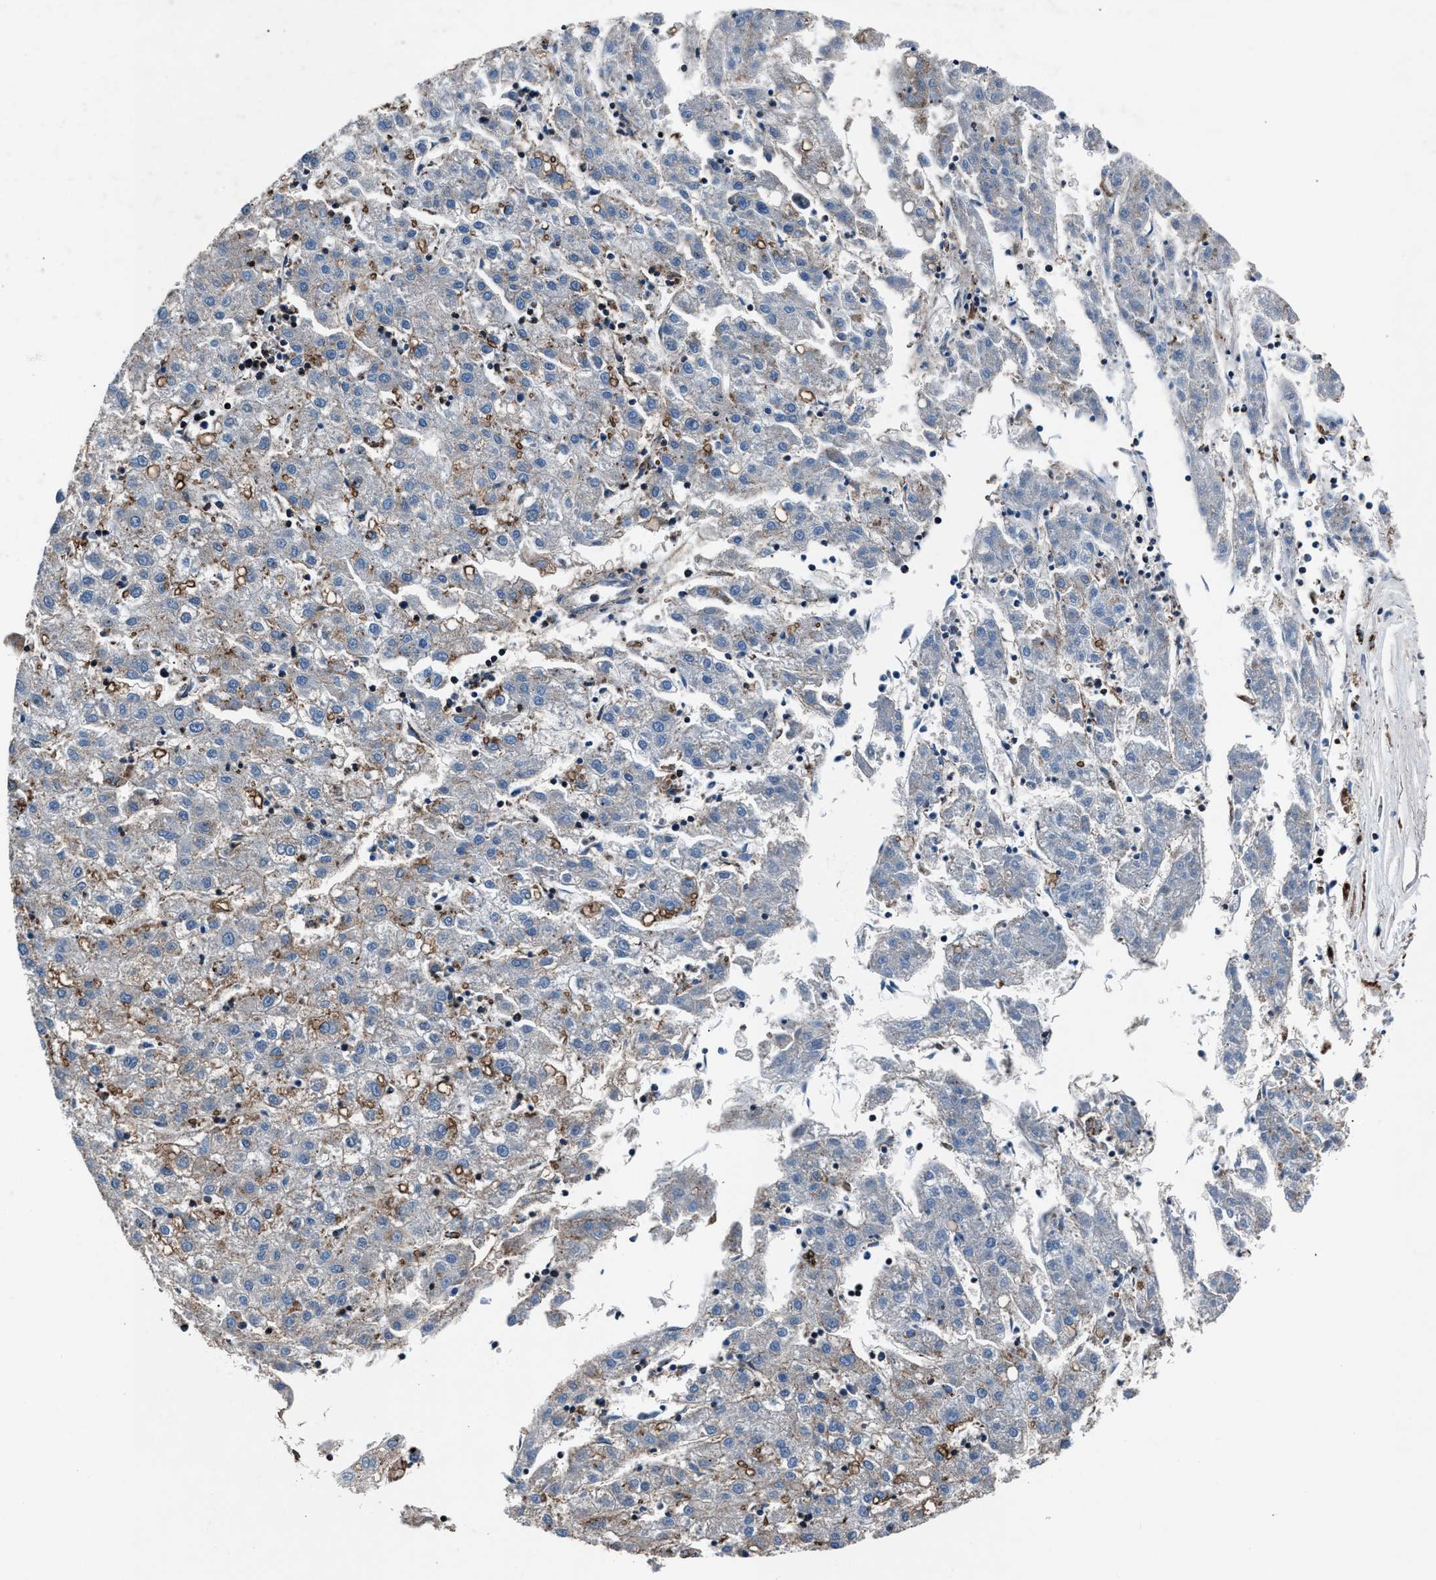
{"staining": {"intensity": "weak", "quantity": "<25%", "location": "cytoplasmic/membranous"}, "tissue": "liver cancer", "cell_type": "Tumor cells", "image_type": "cancer", "snomed": [{"axis": "morphology", "description": "Carcinoma, Hepatocellular, NOS"}, {"axis": "topography", "description": "Liver"}], "caption": "A micrograph of human liver cancer is negative for staining in tumor cells.", "gene": "MFSD11", "patient": {"sex": "male", "age": 72}}